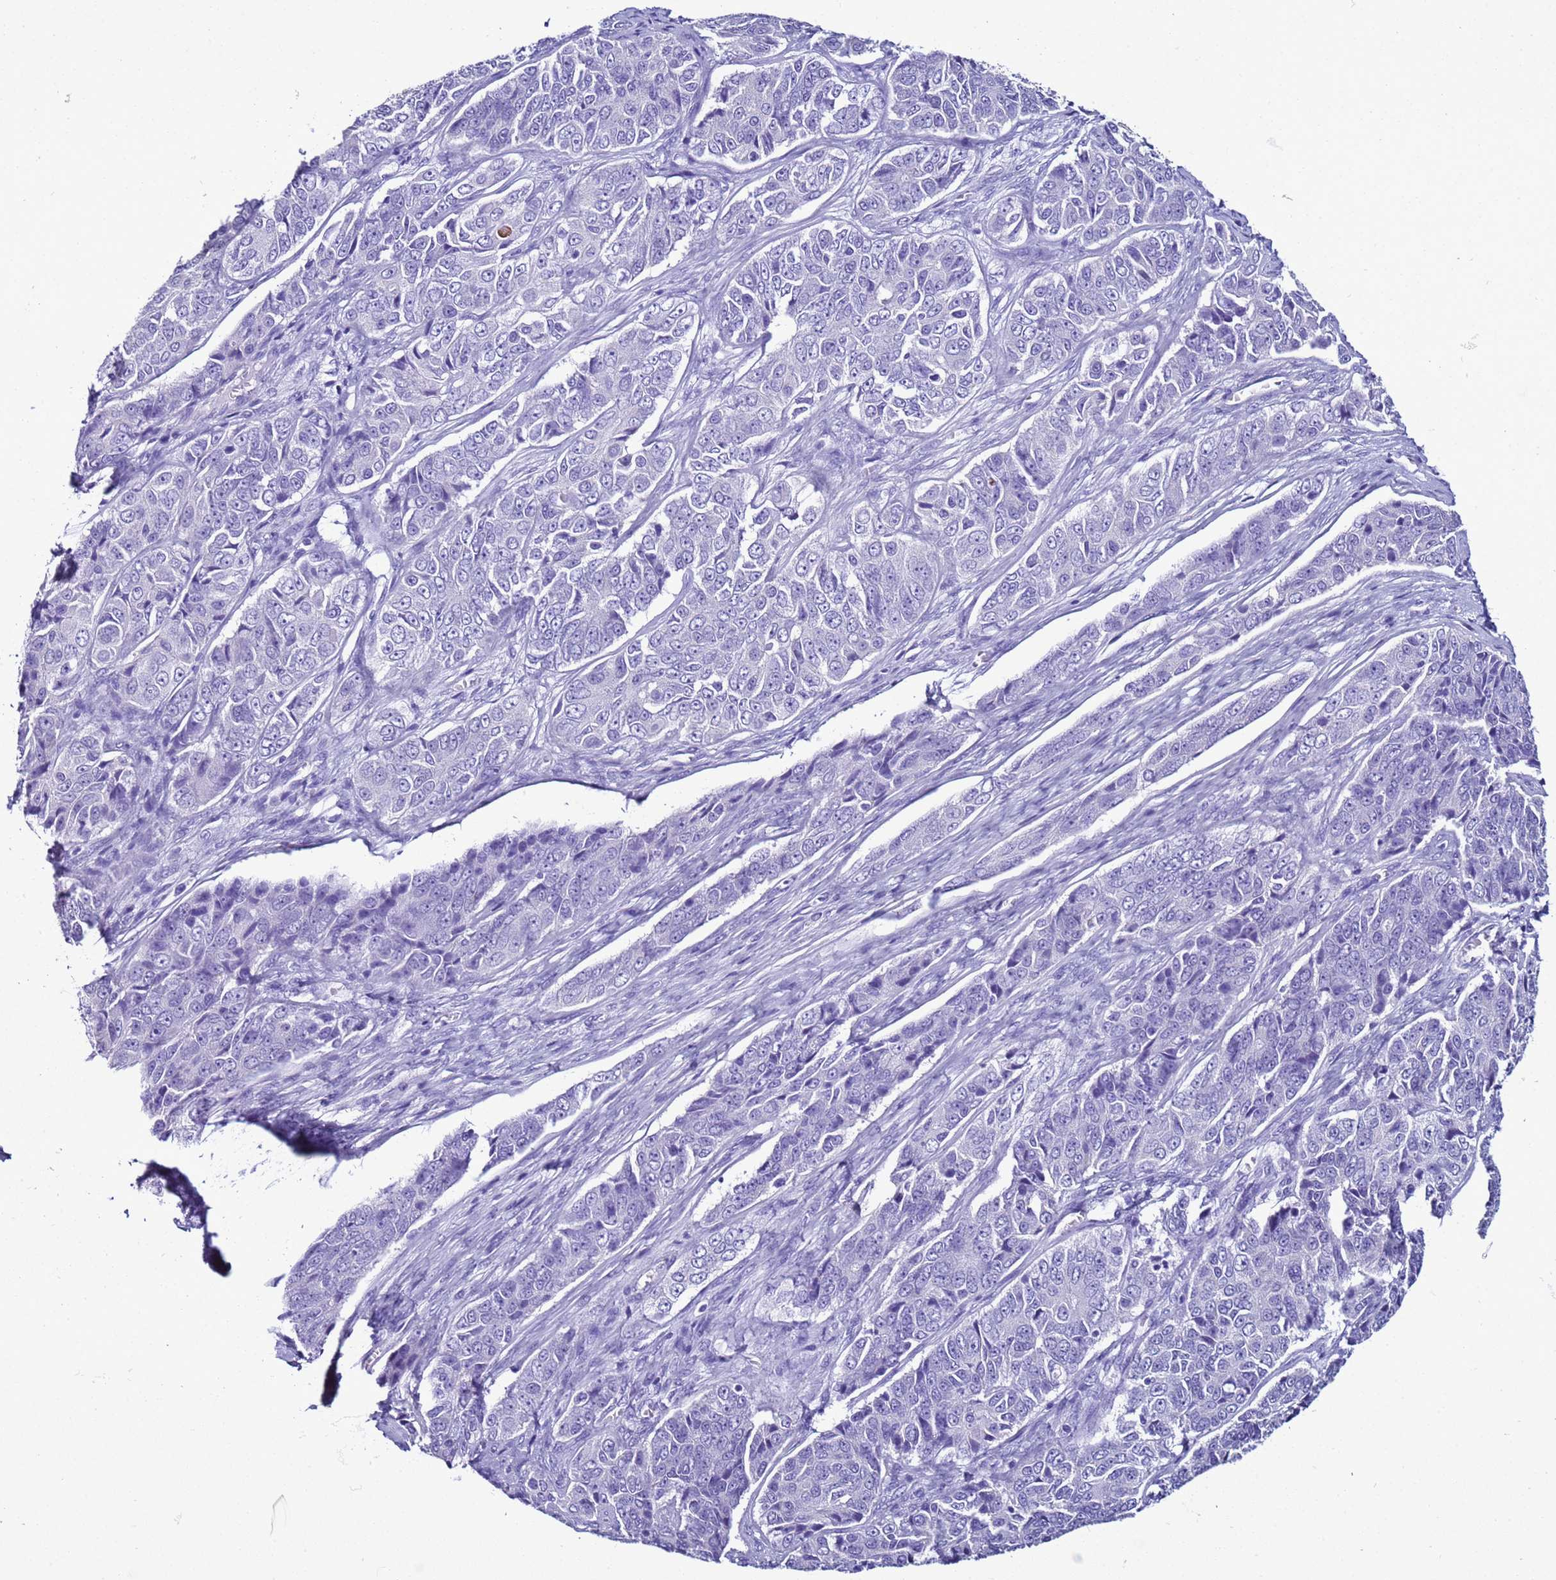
{"staining": {"intensity": "negative", "quantity": "none", "location": "none"}, "tissue": "ovarian cancer", "cell_type": "Tumor cells", "image_type": "cancer", "snomed": [{"axis": "morphology", "description": "Carcinoma, endometroid"}, {"axis": "topography", "description": "Ovary"}], "caption": "This is a histopathology image of immunohistochemistry (IHC) staining of ovarian cancer (endometroid carcinoma), which shows no expression in tumor cells.", "gene": "LCMT1", "patient": {"sex": "female", "age": 51}}